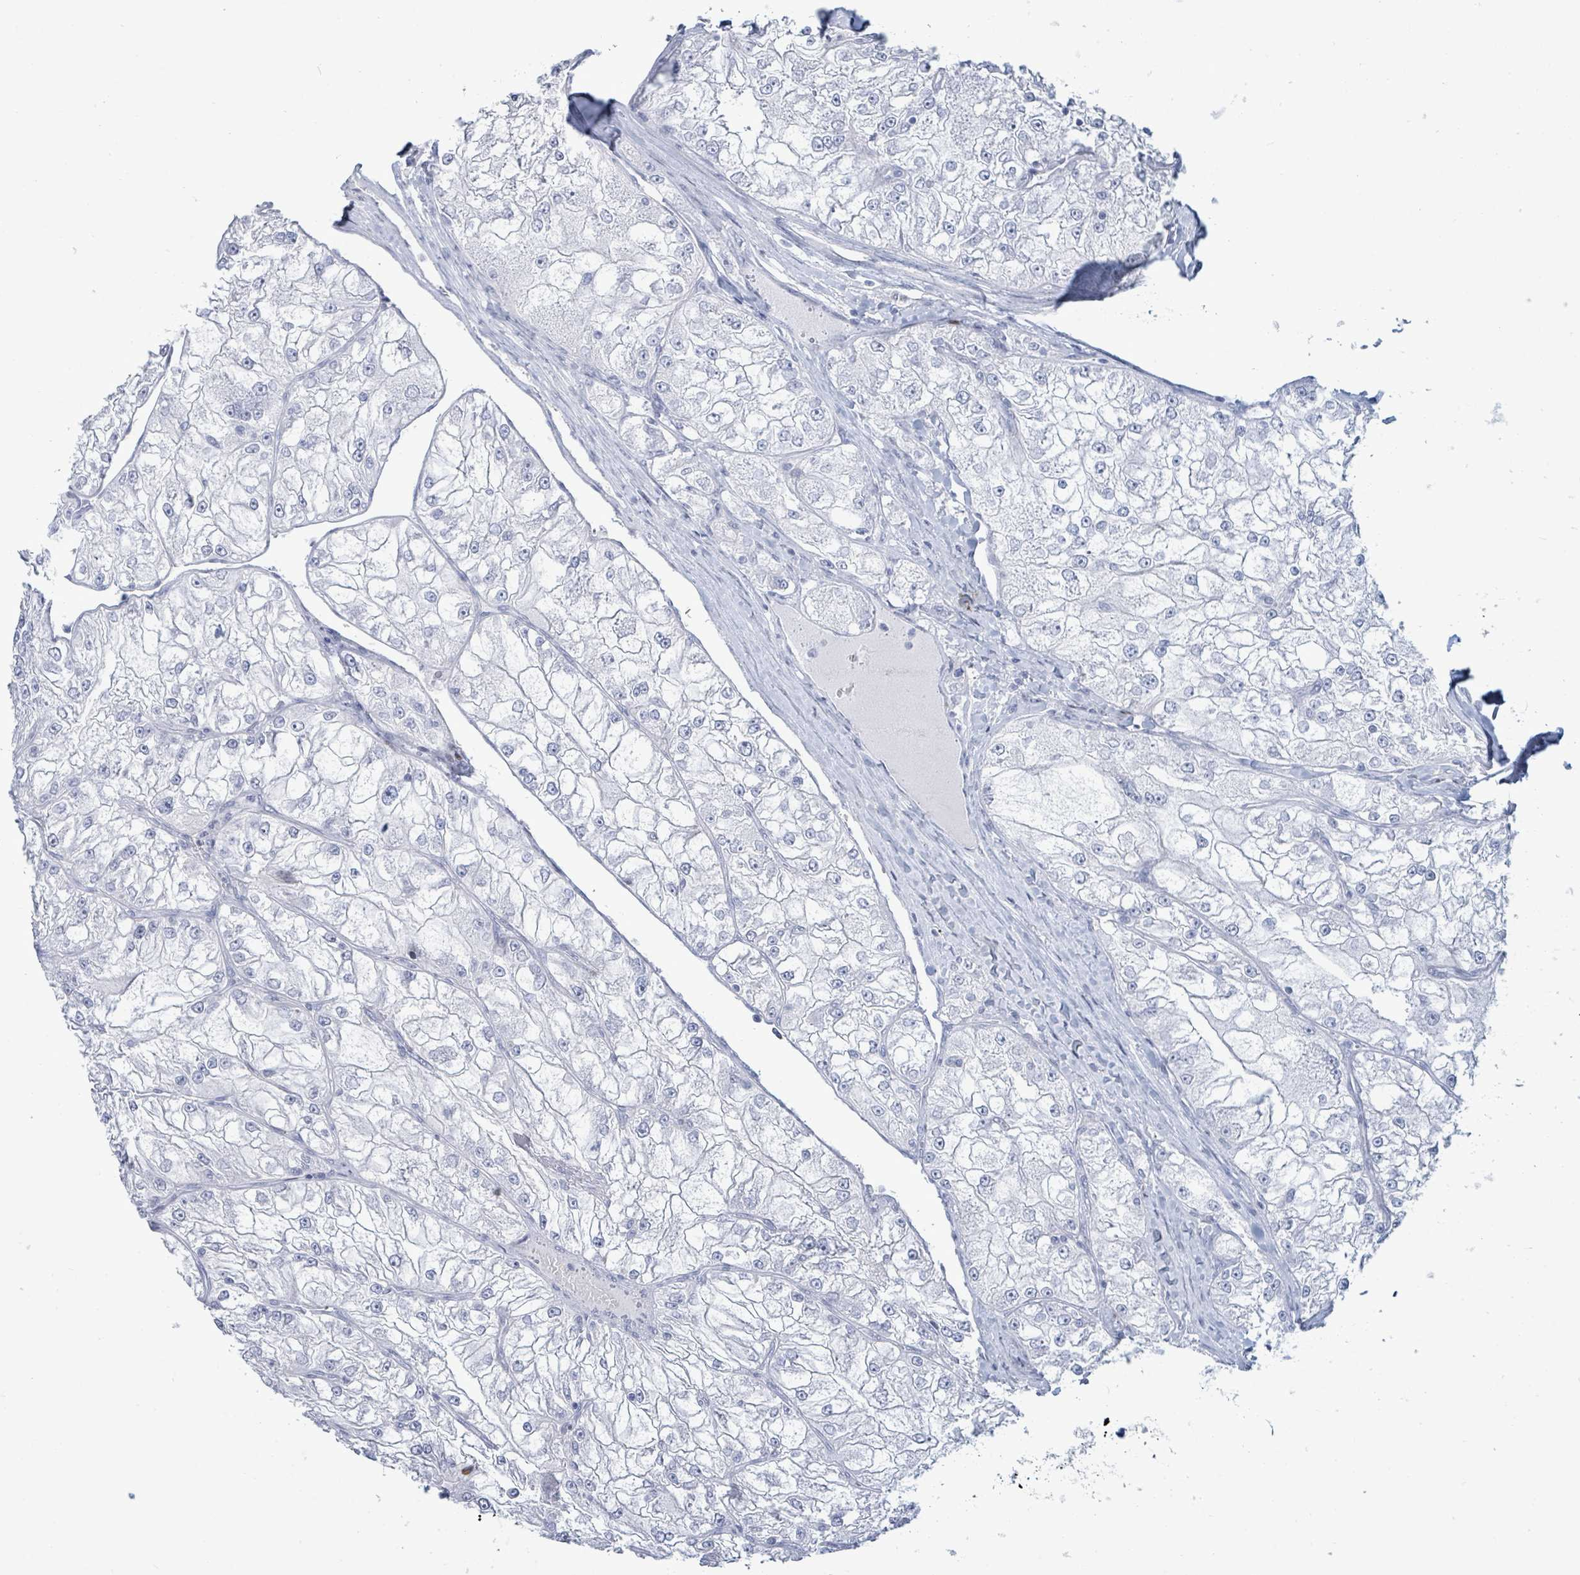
{"staining": {"intensity": "negative", "quantity": "none", "location": "none"}, "tissue": "renal cancer", "cell_type": "Tumor cells", "image_type": "cancer", "snomed": [{"axis": "morphology", "description": "Adenocarcinoma, NOS"}, {"axis": "topography", "description": "Kidney"}], "caption": "Immunohistochemical staining of human adenocarcinoma (renal) reveals no significant positivity in tumor cells.", "gene": "MALL", "patient": {"sex": "female", "age": 72}}